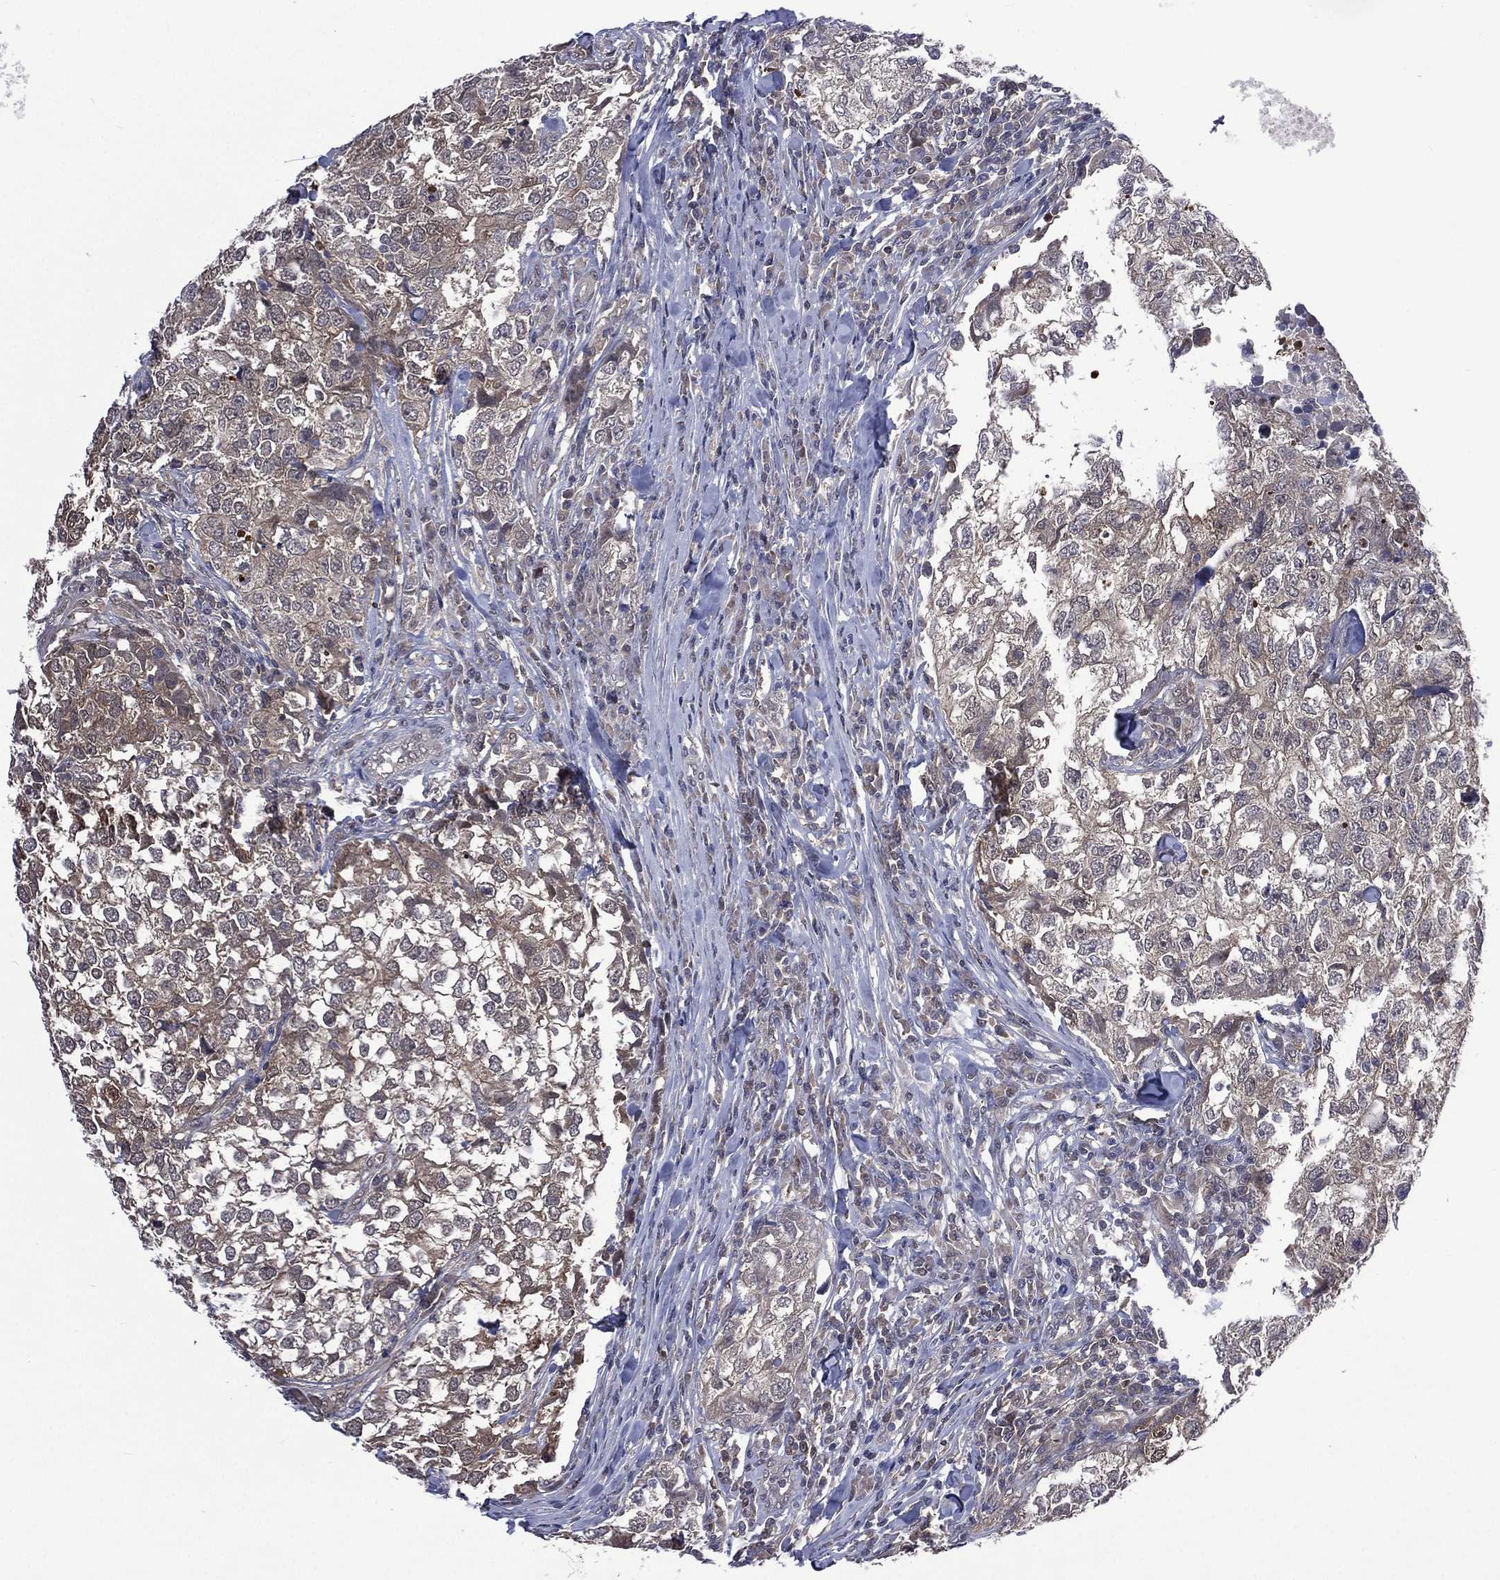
{"staining": {"intensity": "weak", "quantity": "<25%", "location": "cytoplasmic/membranous"}, "tissue": "breast cancer", "cell_type": "Tumor cells", "image_type": "cancer", "snomed": [{"axis": "morphology", "description": "Duct carcinoma"}, {"axis": "topography", "description": "Breast"}], "caption": "Tumor cells show no significant staining in breast infiltrating ductal carcinoma.", "gene": "MTAP", "patient": {"sex": "female", "age": 30}}